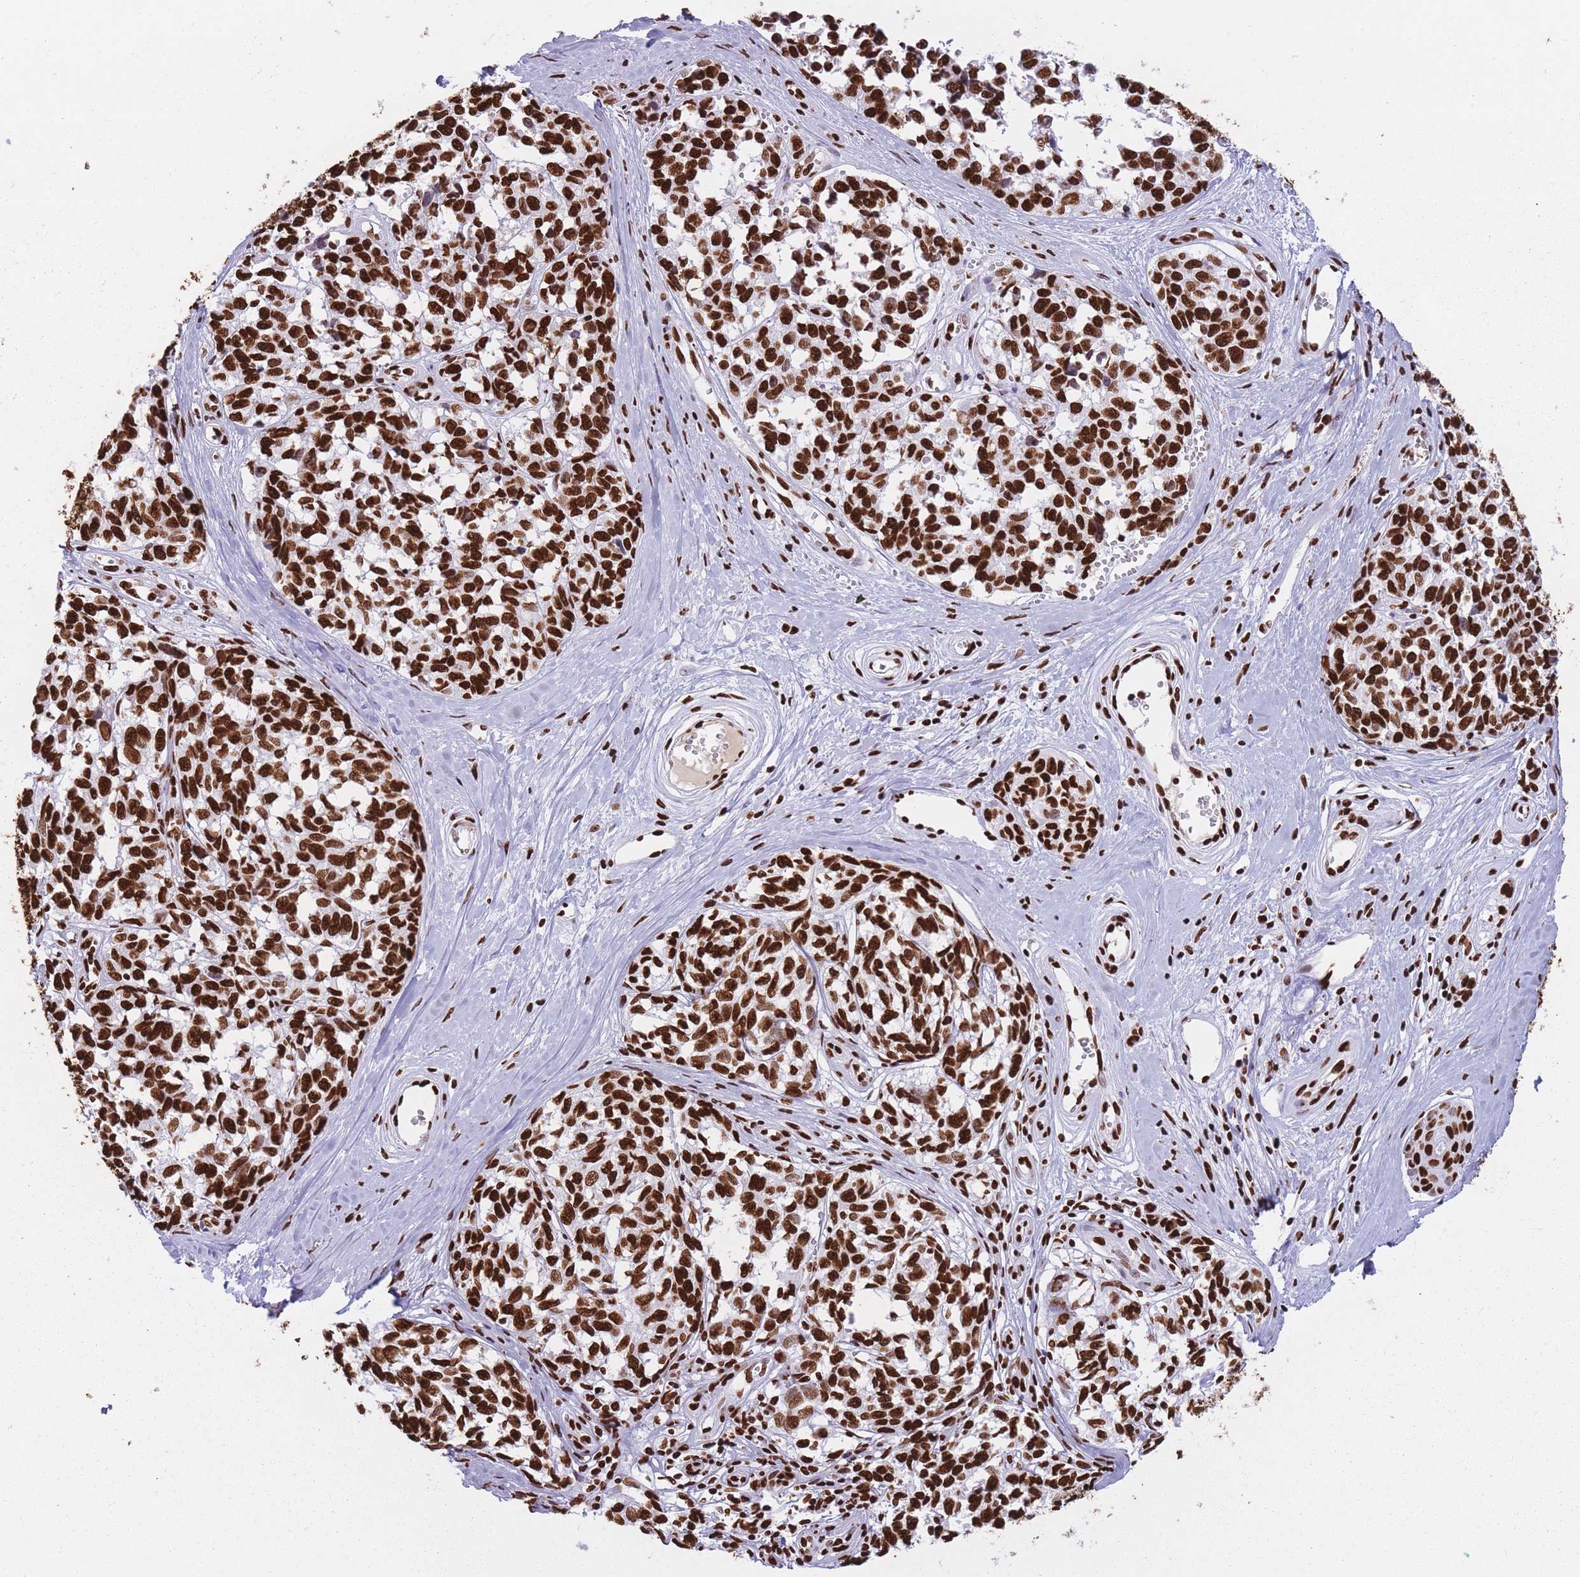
{"staining": {"intensity": "strong", "quantity": ">75%", "location": "nuclear"}, "tissue": "melanoma", "cell_type": "Tumor cells", "image_type": "cancer", "snomed": [{"axis": "morphology", "description": "Normal tissue, NOS"}, {"axis": "morphology", "description": "Malignant melanoma, NOS"}, {"axis": "topography", "description": "Skin"}], "caption": "Malignant melanoma stained for a protein (brown) shows strong nuclear positive positivity in about >75% of tumor cells.", "gene": "HNRNPUL1", "patient": {"sex": "female", "age": 64}}